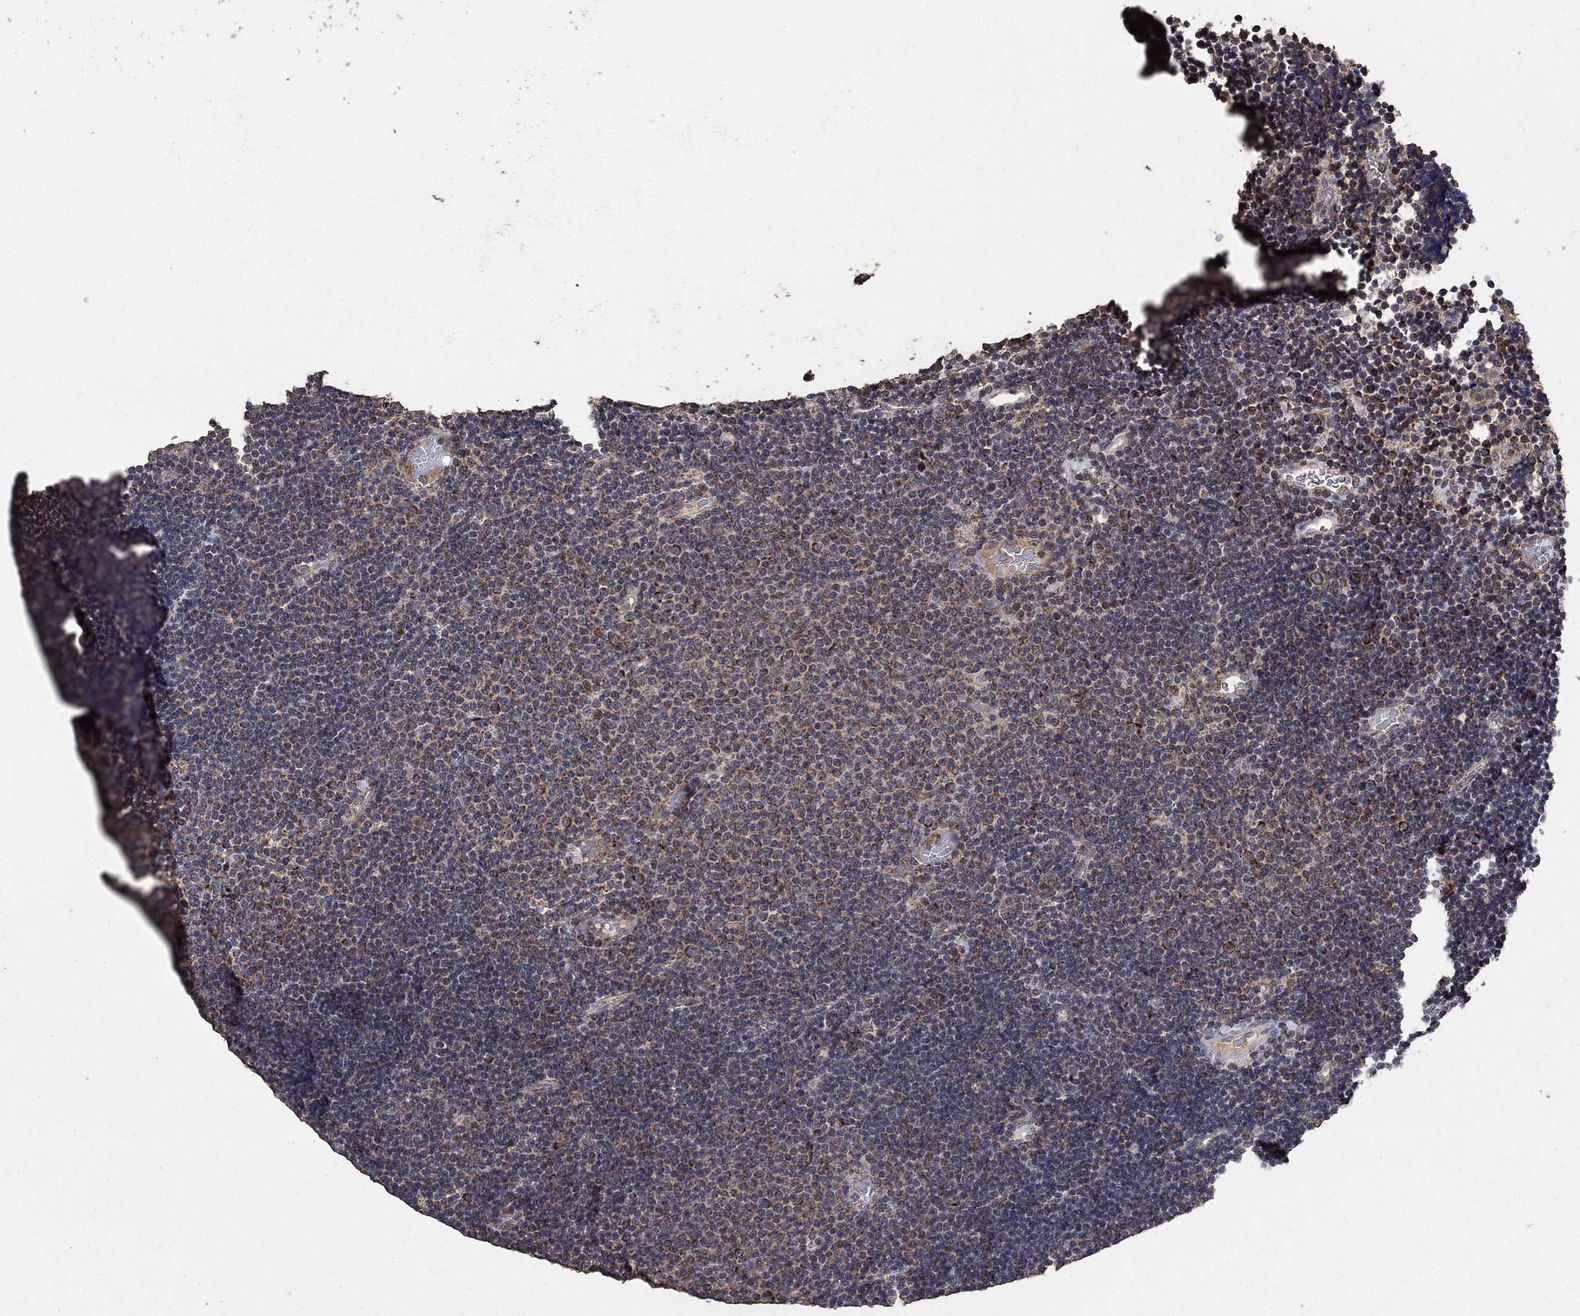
{"staining": {"intensity": "weak", "quantity": "25%-75%", "location": "cytoplasmic/membranous"}, "tissue": "lymphoma", "cell_type": "Tumor cells", "image_type": "cancer", "snomed": [{"axis": "morphology", "description": "Malignant lymphoma, non-Hodgkin's type, Low grade"}, {"axis": "topography", "description": "Brain"}], "caption": "Weak cytoplasmic/membranous expression is appreciated in about 25%-75% of tumor cells in lymphoma.", "gene": "MRPS24", "patient": {"sex": "female", "age": 66}}